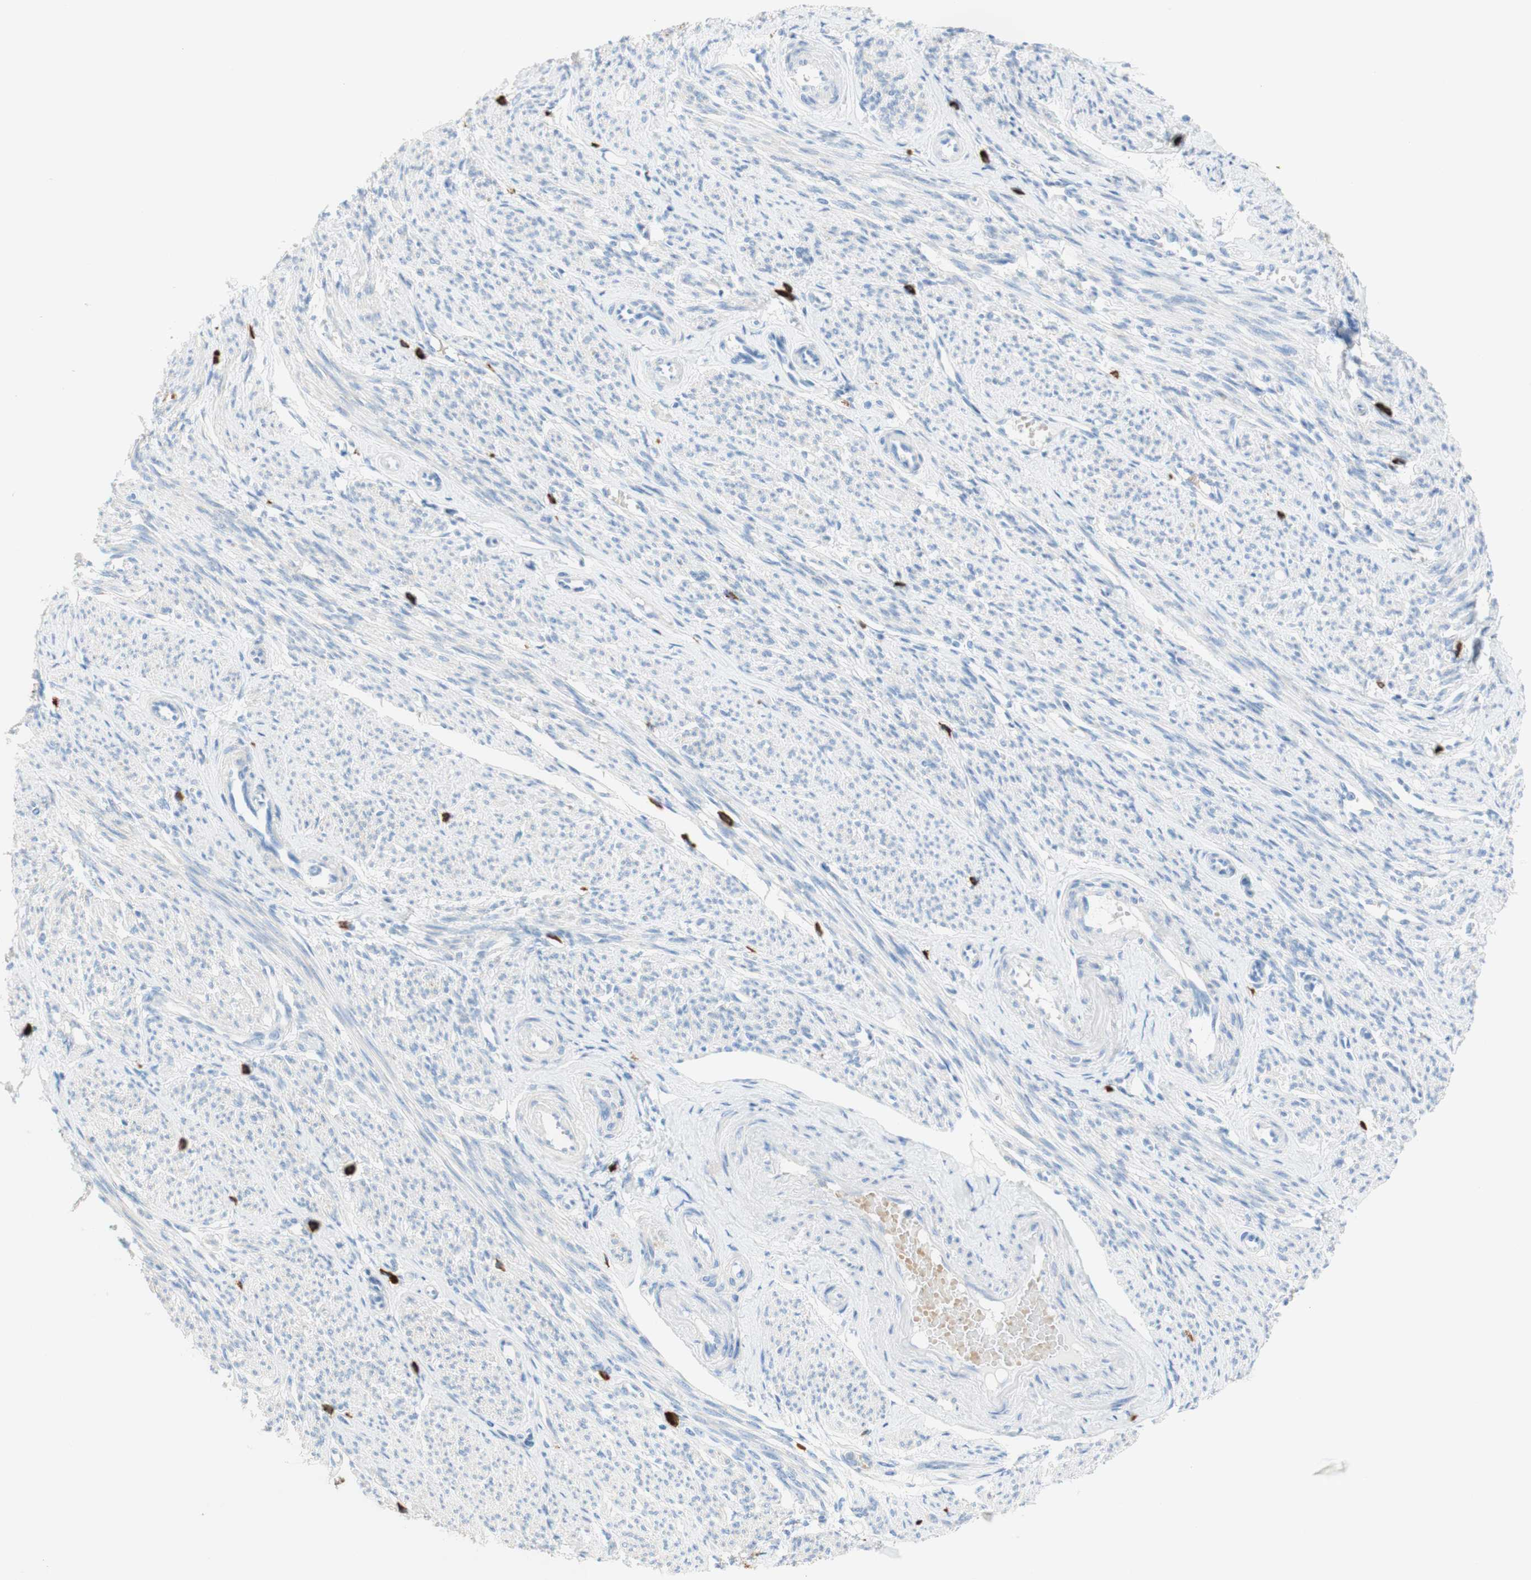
{"staining": {"intensity": "negative", "quantity": "none", "location": "none"}, "tissue": "smooth muscle", "cell_type": "Smooth muscle cells", "image_type": "normal", "snomed": [{"axis": "morphology", "description": "Normal tissue, NOS"}, {"axis": "topography", "description": "Smooth muscle"}], "caption": "Protein analysis of benign smooth muscle reveals no significant expression in smooth muscle cells. (DAB immunohistochemistry (IHC) with hematoxylin counter stain).", "gene": "CEACAM1", "patient": {"sex": "female", "age": 65}}